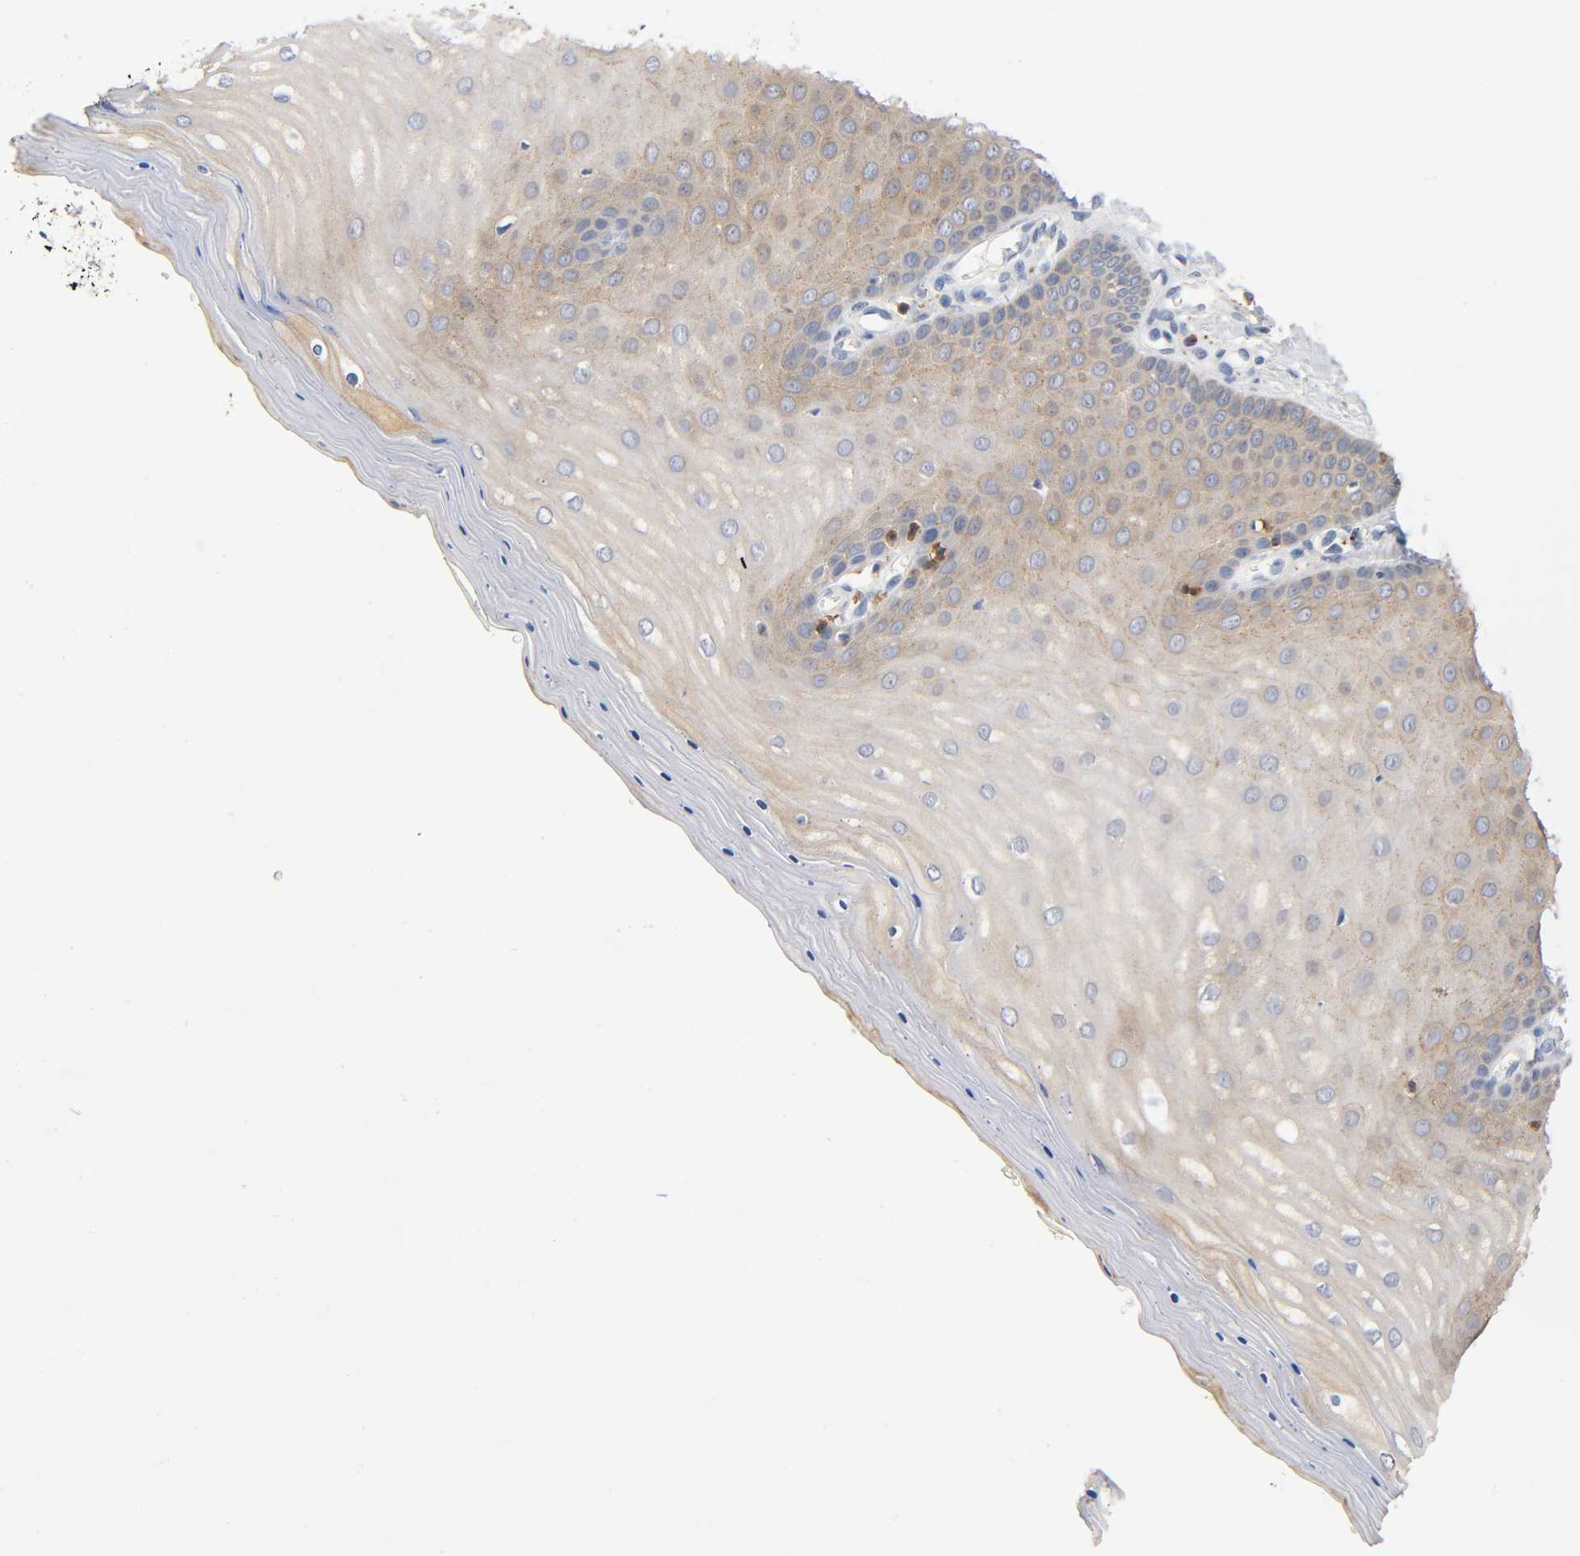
{"staining": {"intensity": "weak", "quantity": "25%-75%", "location": "cytoplasmic/membranous"}, "tissue": "cervix", "cell_type": "Glandular cells", "image_type": "normal", "snomed": [{"axis": "morphology", "description": "Normal tissue, NOS"}, {"axis": "topography", "description": "Cervix"}], "caption": "Protein analysis of benign cervix reveals weak cytoplasmic/membranous expression in approximately 25%-75% of glandular cells. Immunohistochemistry (ihc) stains the protein in brown and the nuclei are stained blue.", "gene": "UCKL1", "patient": {"sex": "female", "age": 55}}